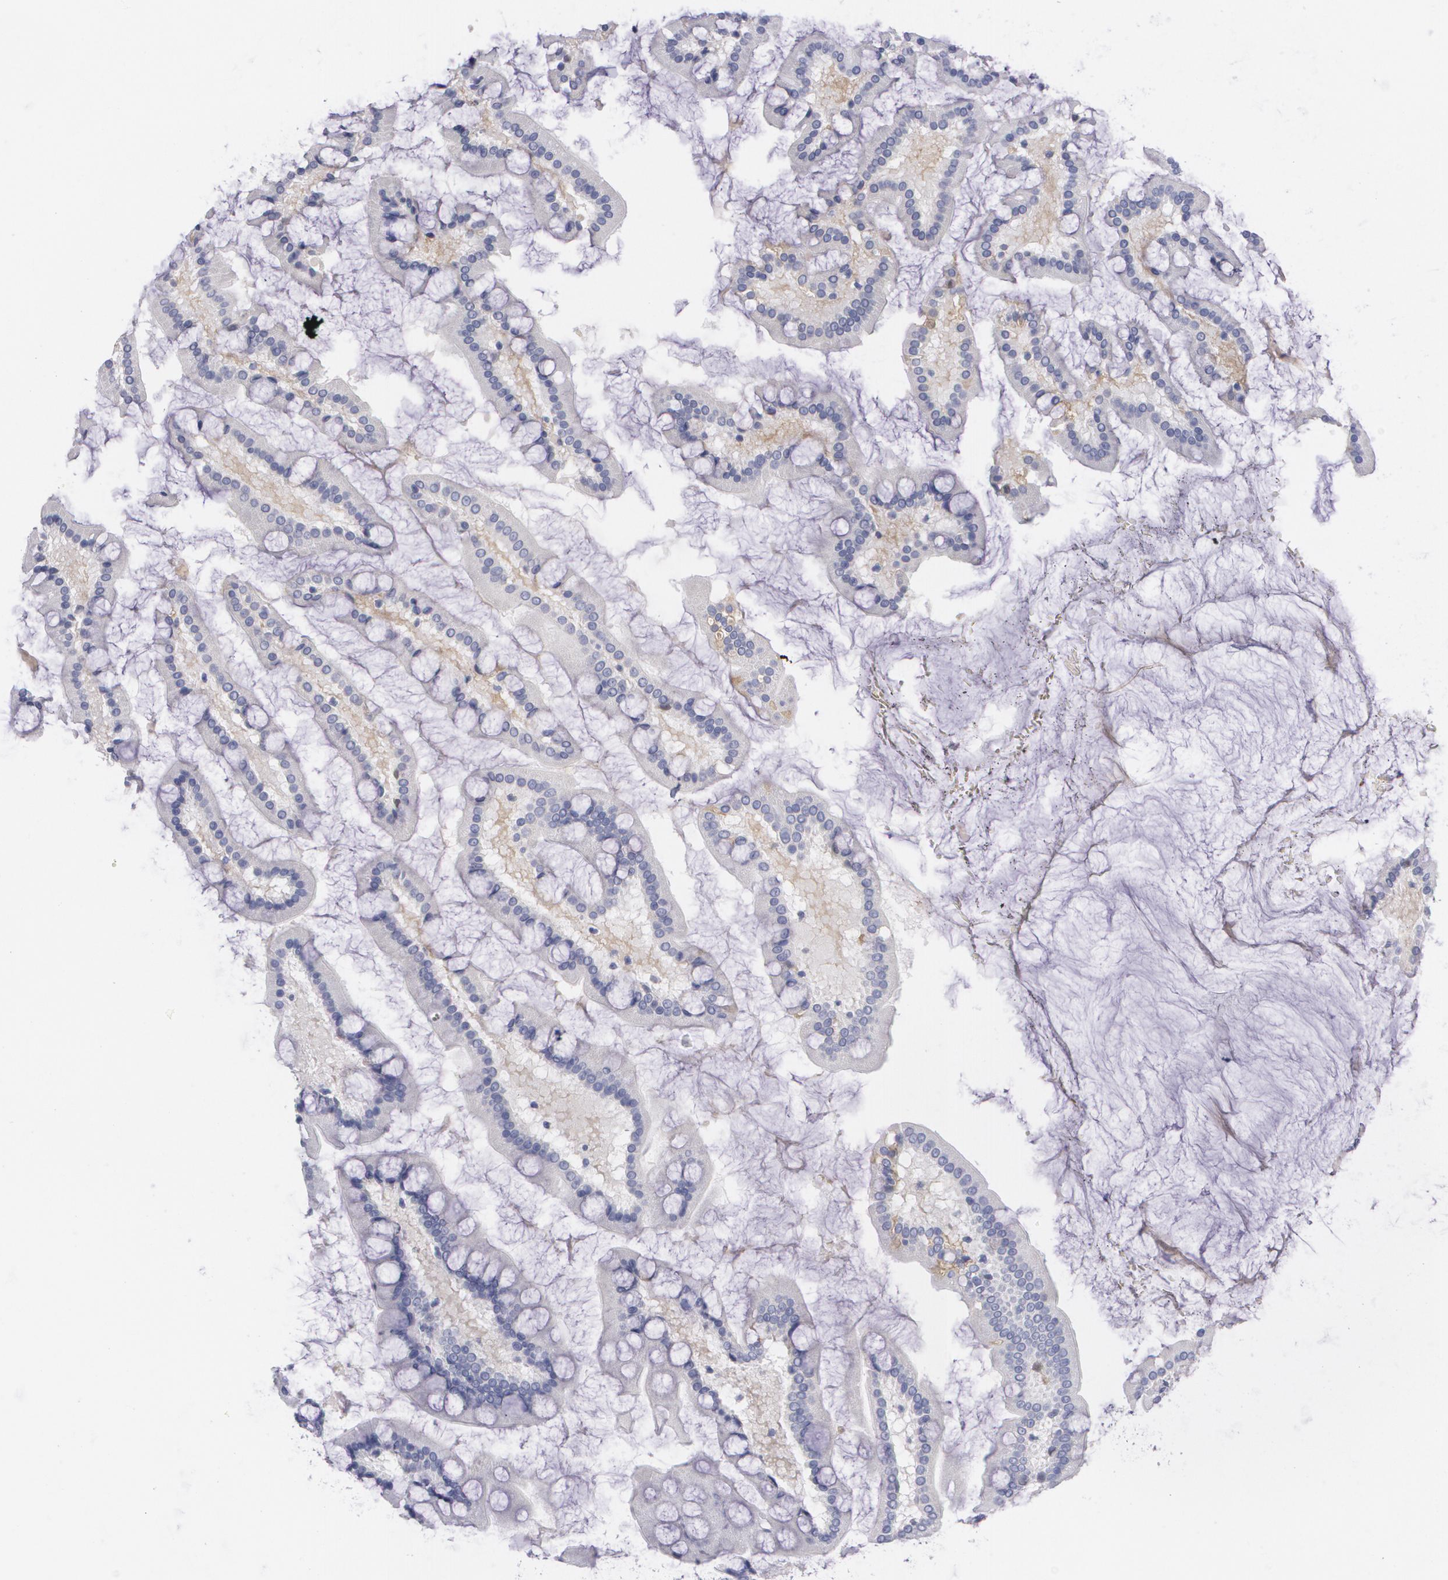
{"staining": {"intensity": "negative", "quantity": "none", "location": "none"}, "tissue": "small intestine", "cell_type": "Glandular cells", "image_type": "normal", "snomed": [{"axis": "morphology", "description": "Normal tissue, NOS"}, {"axis": "topography", "description": "Small intestine"}], "caption": "Immunohistochemistry of benign human small intestine displays no positivity in glandular cells.", "gene": "HMMR", "patient": {"sex": "male", "age": 41}}